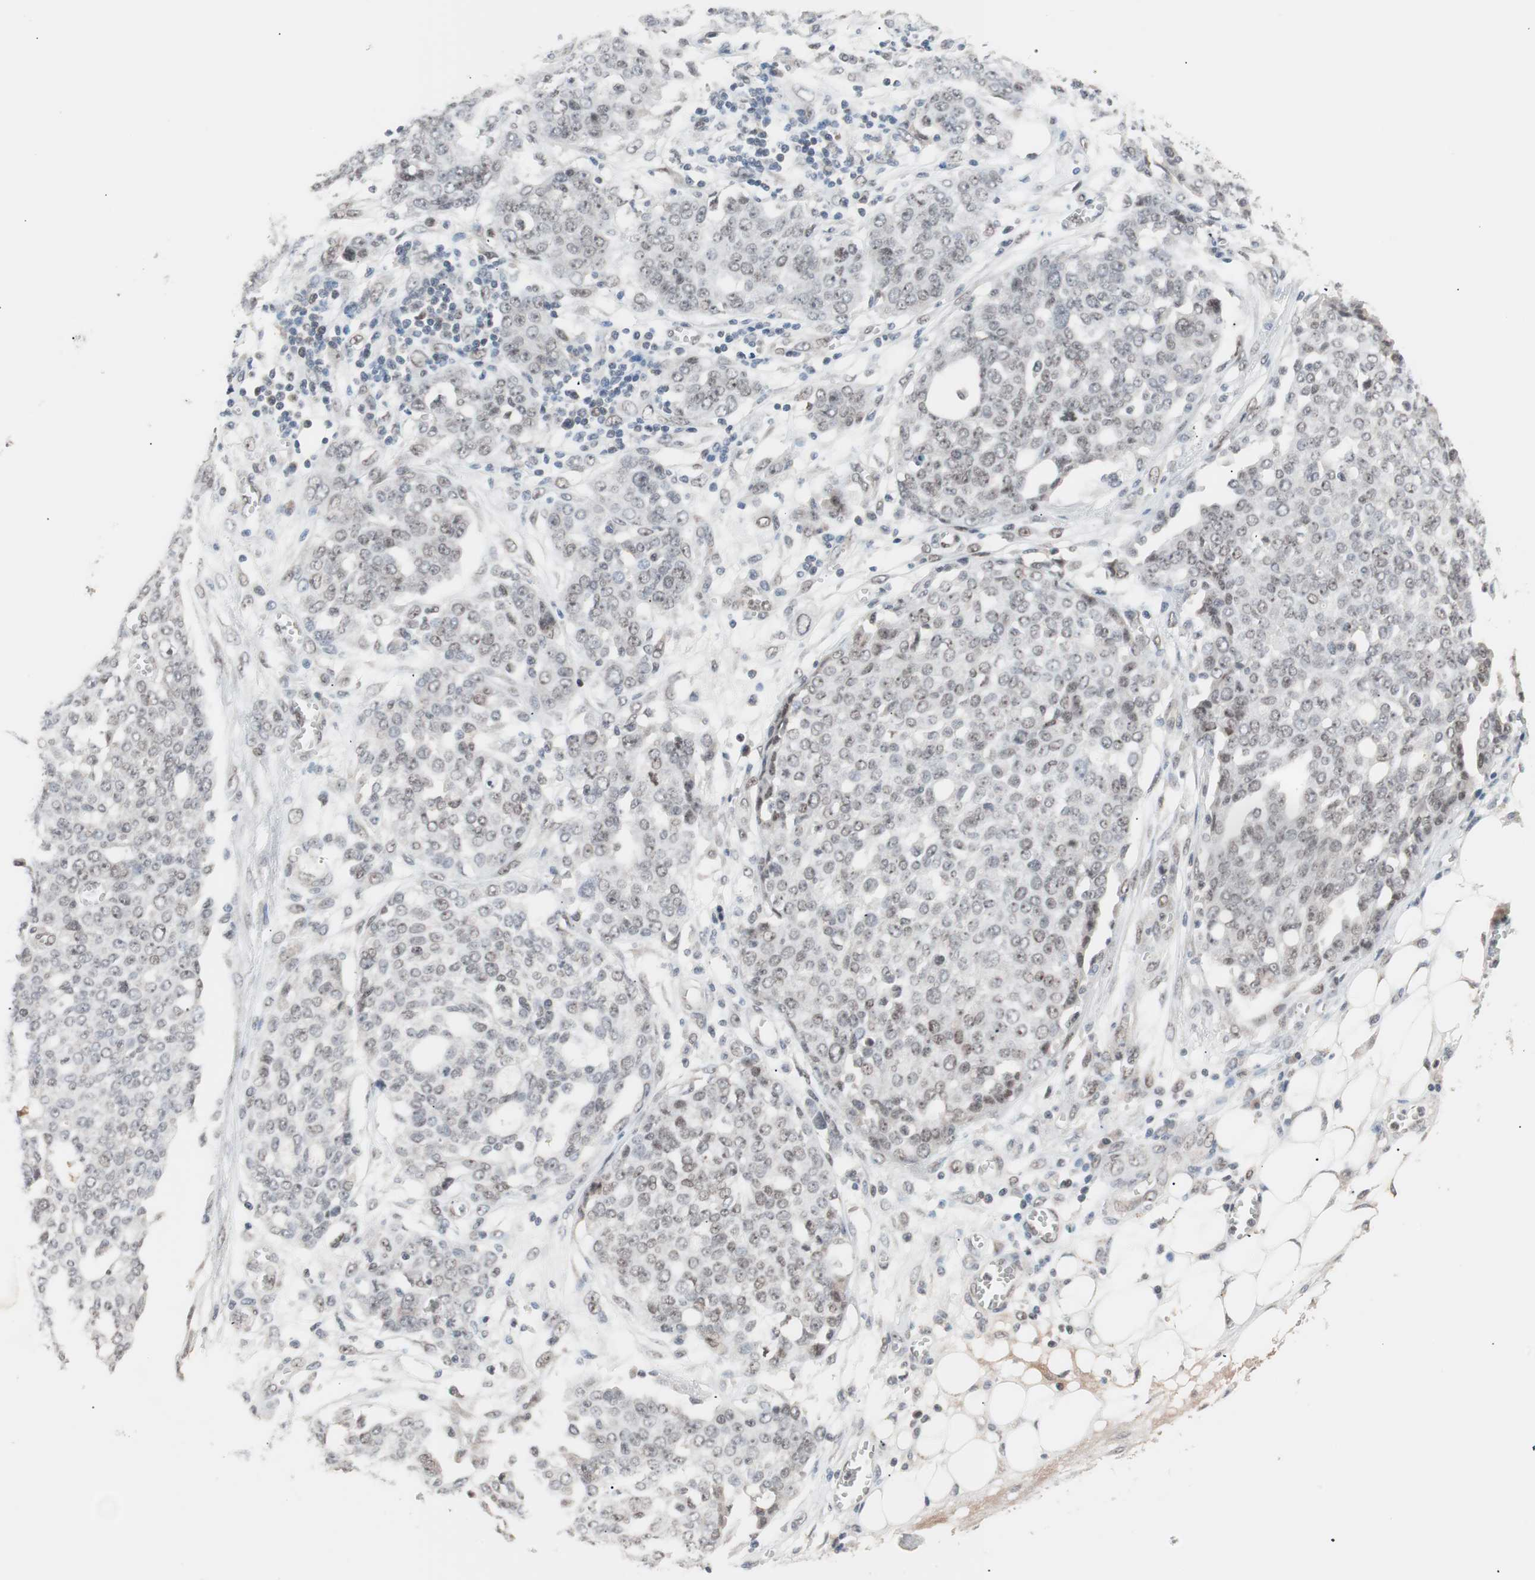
{"staining": {"intensity": "weak", "quantity": "25%-75%", "location": "nuclear"}, "tissue": "ovarian cancer", "cell_type": "Tumor cells", "image_type": "cancer", "snomed": [{"axis": "morphology", "description": "Cystadenocarcinoma, serous, NOS"}, {"axis": "topography", "description": "Soft tissue"}, {"axis": "topography", "description": "Ovary"}], "caption": "Protein staining shows weak nuclear positivity in approximately 25%-75% of tumor cells in ovarian cancer.", "gene": "LIG3", "patient": {"sex": "female", "age": 57}}